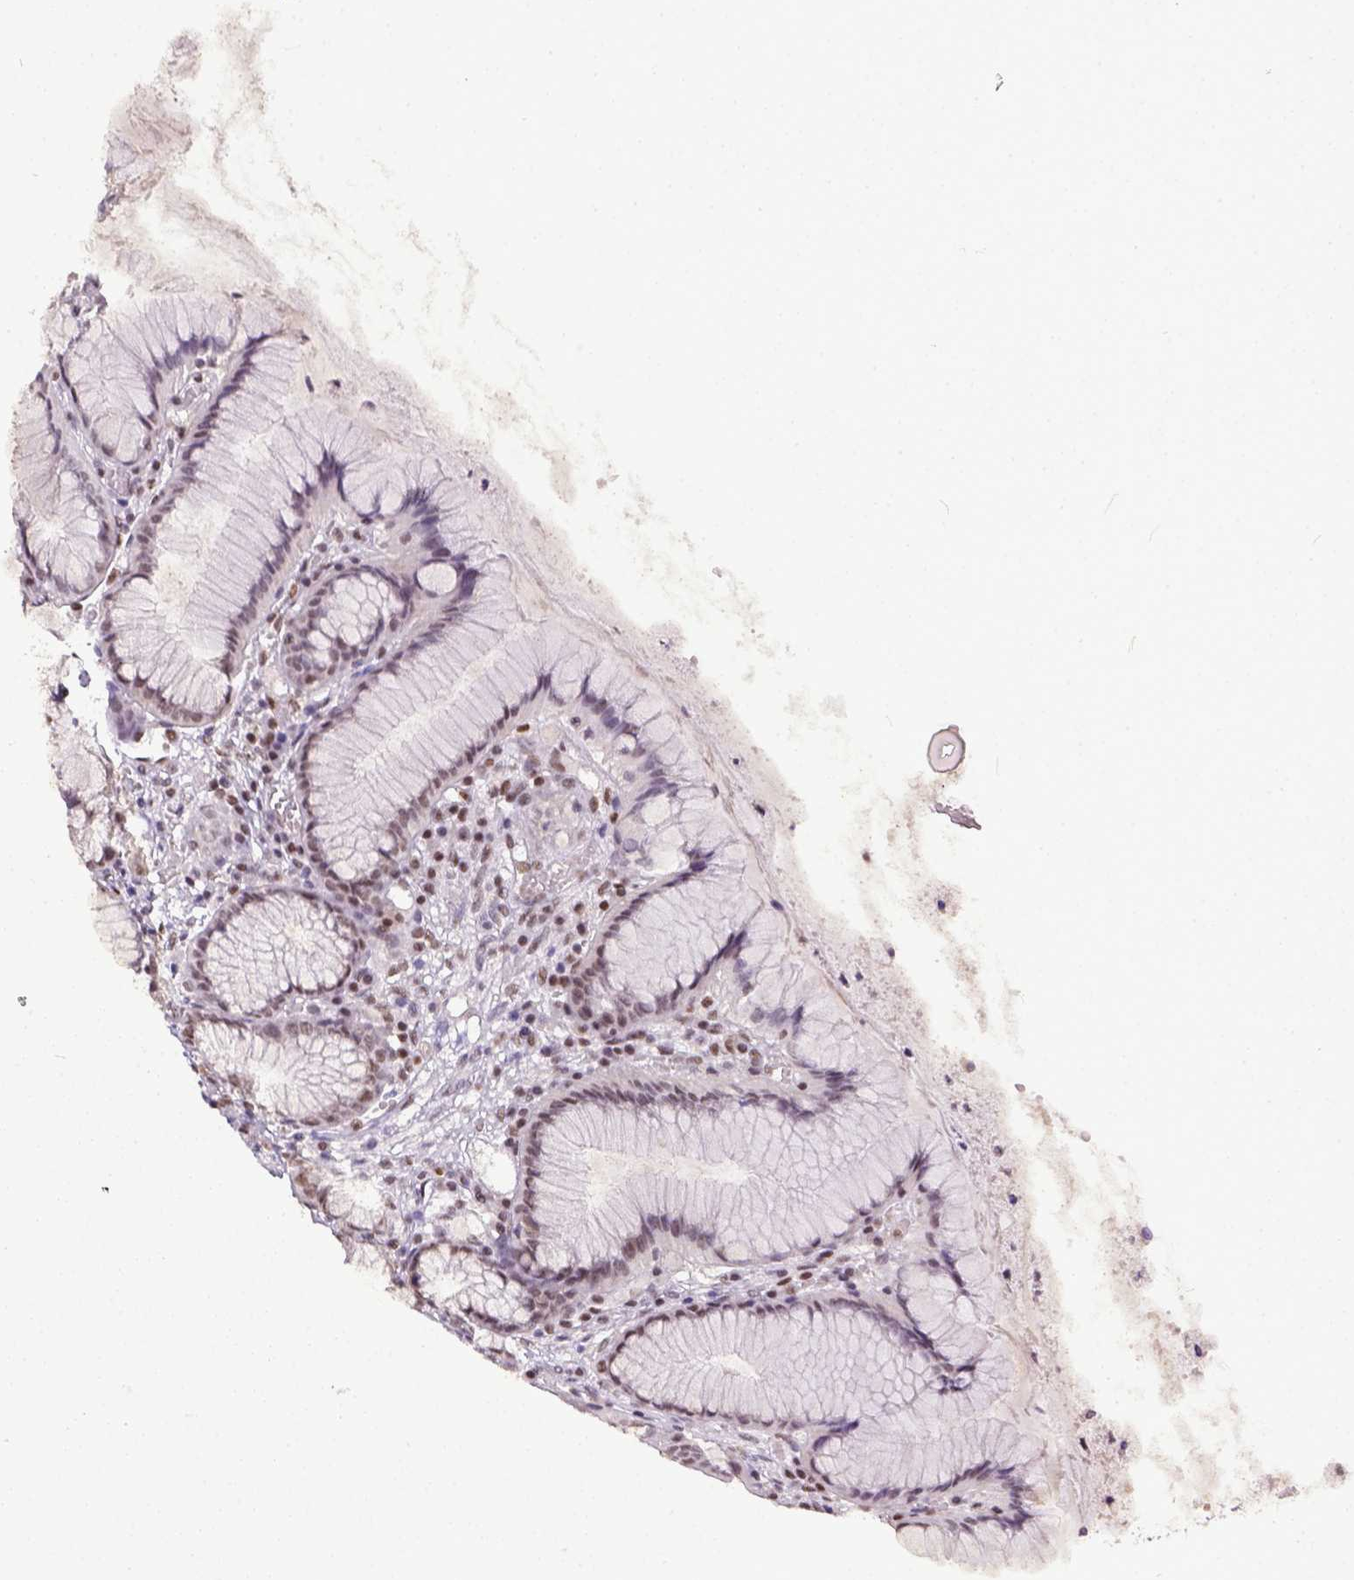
{"staining": {"intensity": "moderate", "quantity": ">75%", "location": "nuclear"}, "tissue": "stomach", "cell_type": "Glandular cells", "image_type": "normal", "snomed": [{"axis": "morphology", "description": "Normal tissue, NOS"}, {"axis": "topography", "description": "Stomach"}], "caption": "IHC of benign human stomach demonstrates medium levels of moderate nuclear staining in about >75% of glandular cells. (brown staining indicates protein expression, while blue staining denotes nuclei).", "gene": "ERCC1", "patient": {"sex": "male", "age": 55}}